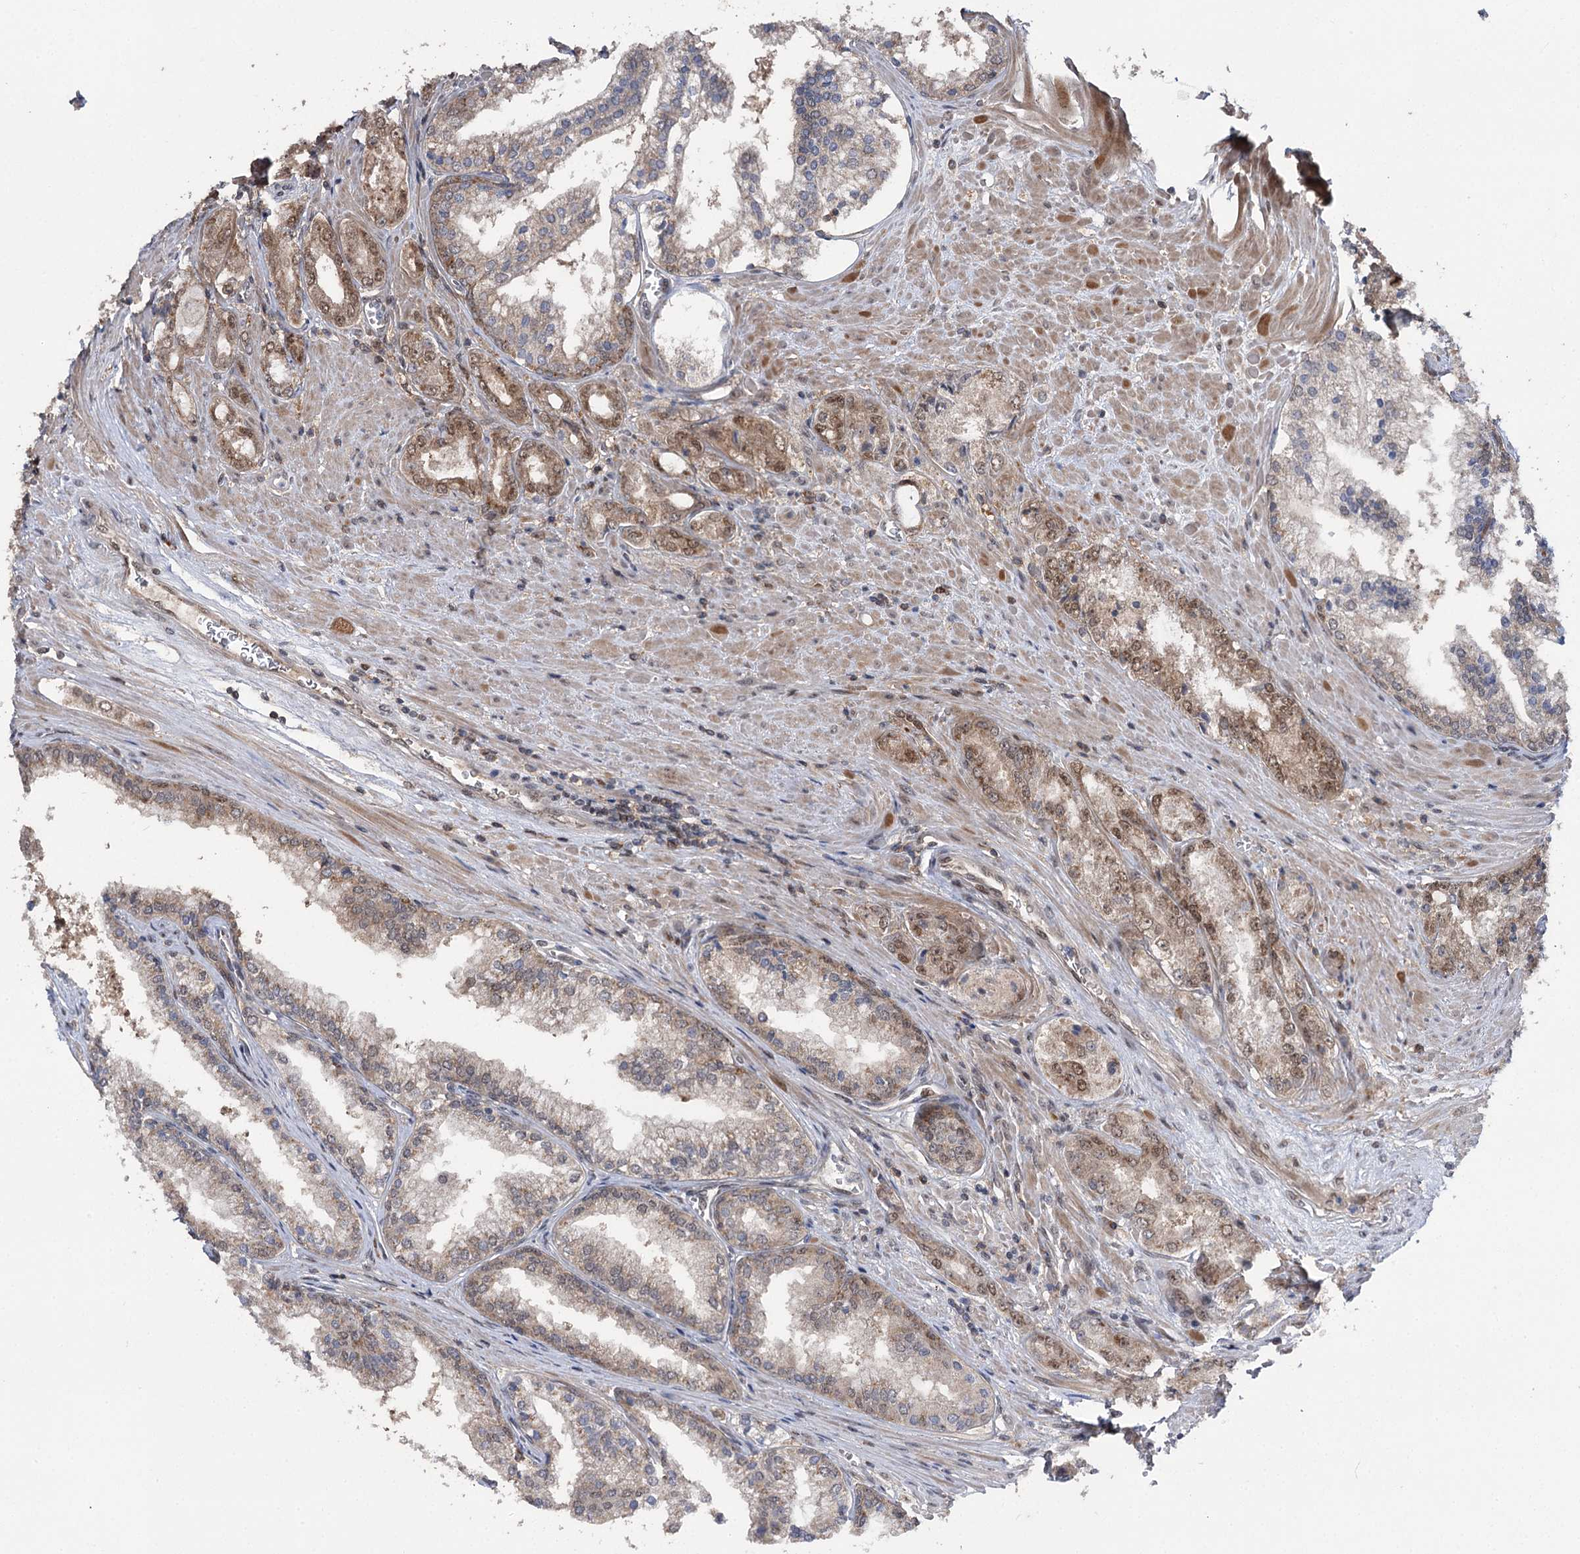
{"staining": {"intensity": "moderate", "quantity": "25%-75%", "location": "cytoplasmic/membranous,nuclear"}, "tissue": "prostate cancer", "cell_type": "Tumor cells", "image_type": "cancer", "snomed": [{"axis": "morphology", "description": "Adenocarcinoma, High grade"}, {"axis": "topography", "description": "Prostate"}], "caption": "A photomicrograph of adenocarcinoma (high-grade) (prostate) stained for a protein displays moderate cytoplasmic/membranous and nuclear brown staining in tumor cells.", "gene": "STX6", "patient": {"sex": "male", "age": 72}}